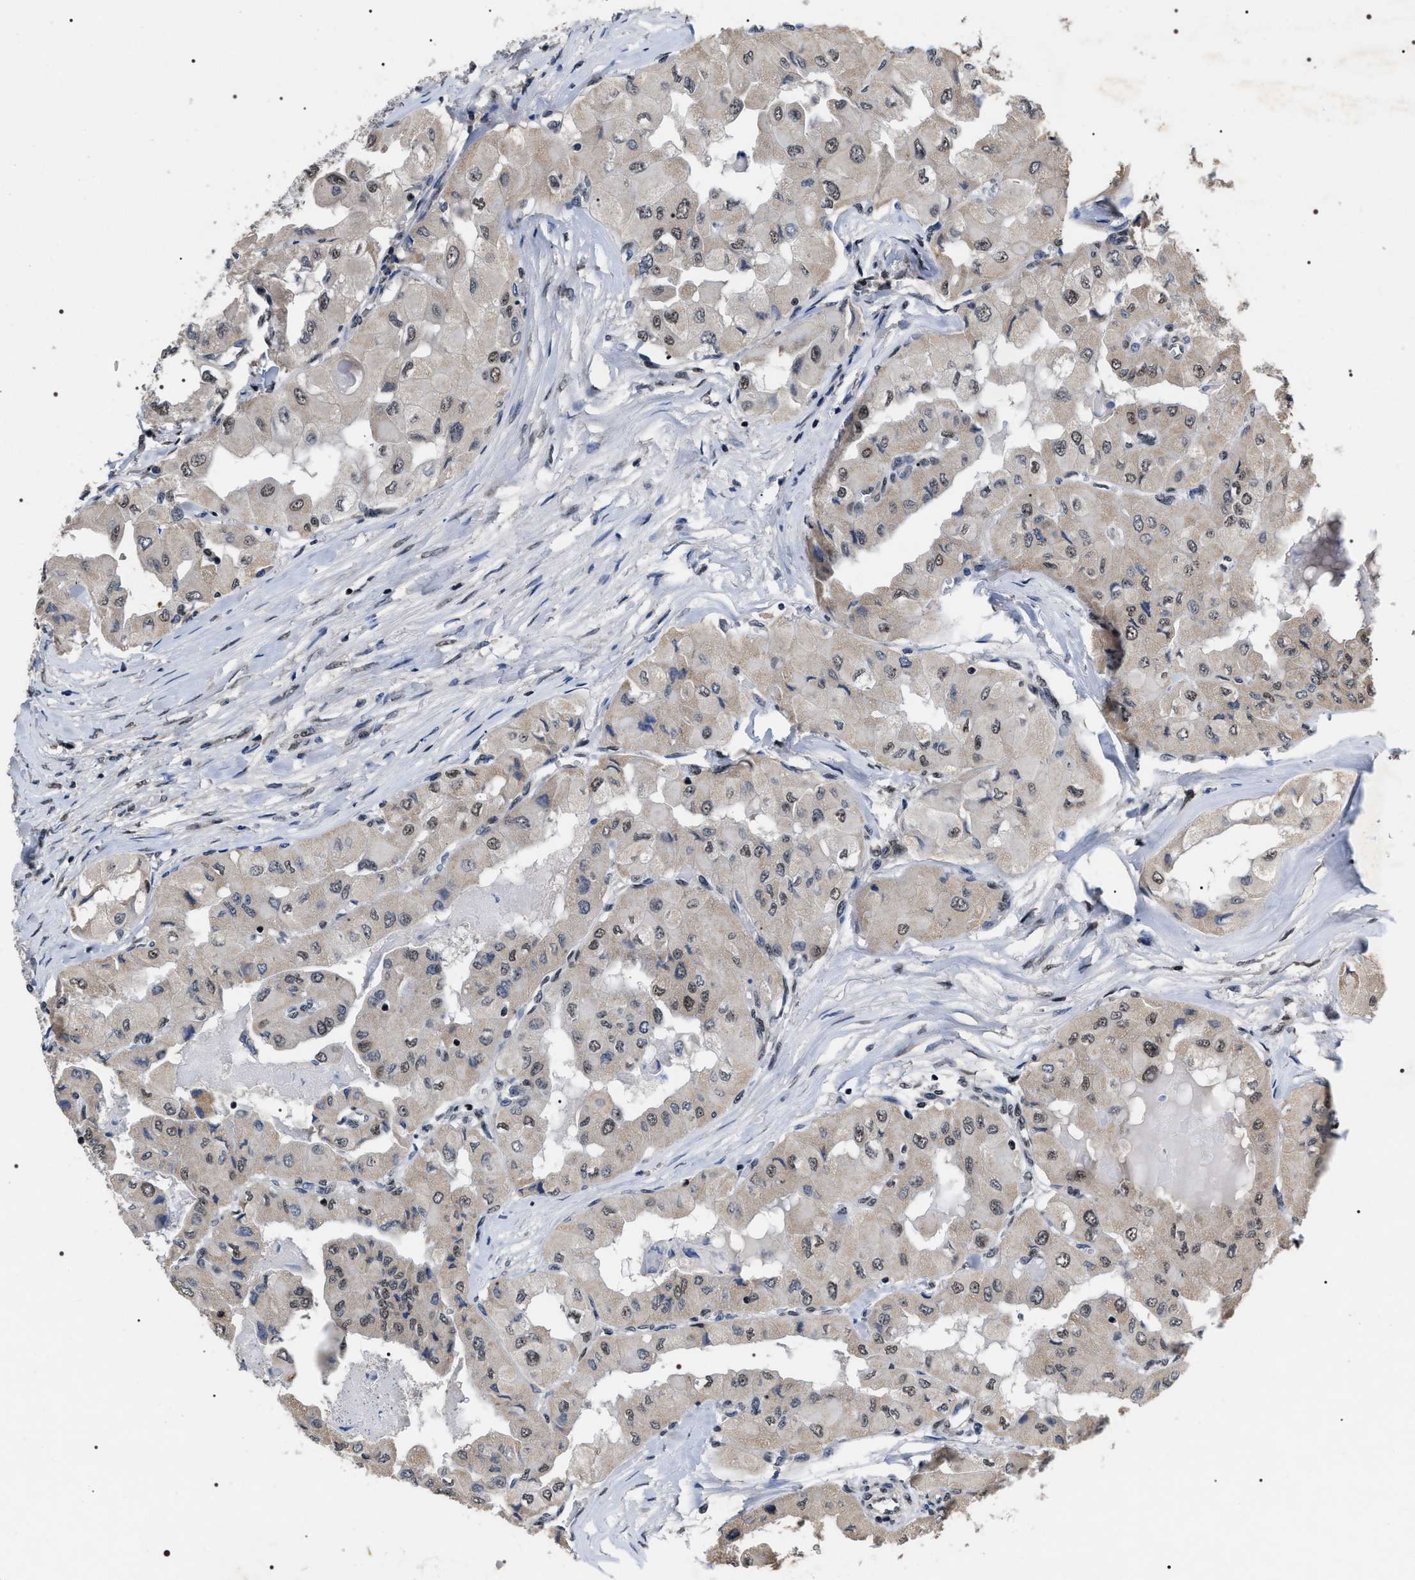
{"staining": {"intensity": "moderate", "quantity": "25%-75%", "location": "nuclear"}, "tissue": "thyroid cancer", "cell_type": "Tumor cells", "image_type": "cancer", "snomed": [{"axis": "morphology", "description": "Papillary adenocarcinoma, NOS"}, {"axis": "topography", "description": "Thyroid gland"}], "caption": "Immunohistochemistry histopathology image of neoplastic tissue: thyroid cancer stained using immunohistochemistry shows medium levels of moderate protein expression localized specifically in the nuclear of tumor cells, appearing as a nuclear brown color.", "gene": "RRP1B", "patient": {"sex": "female", "age": 59}}